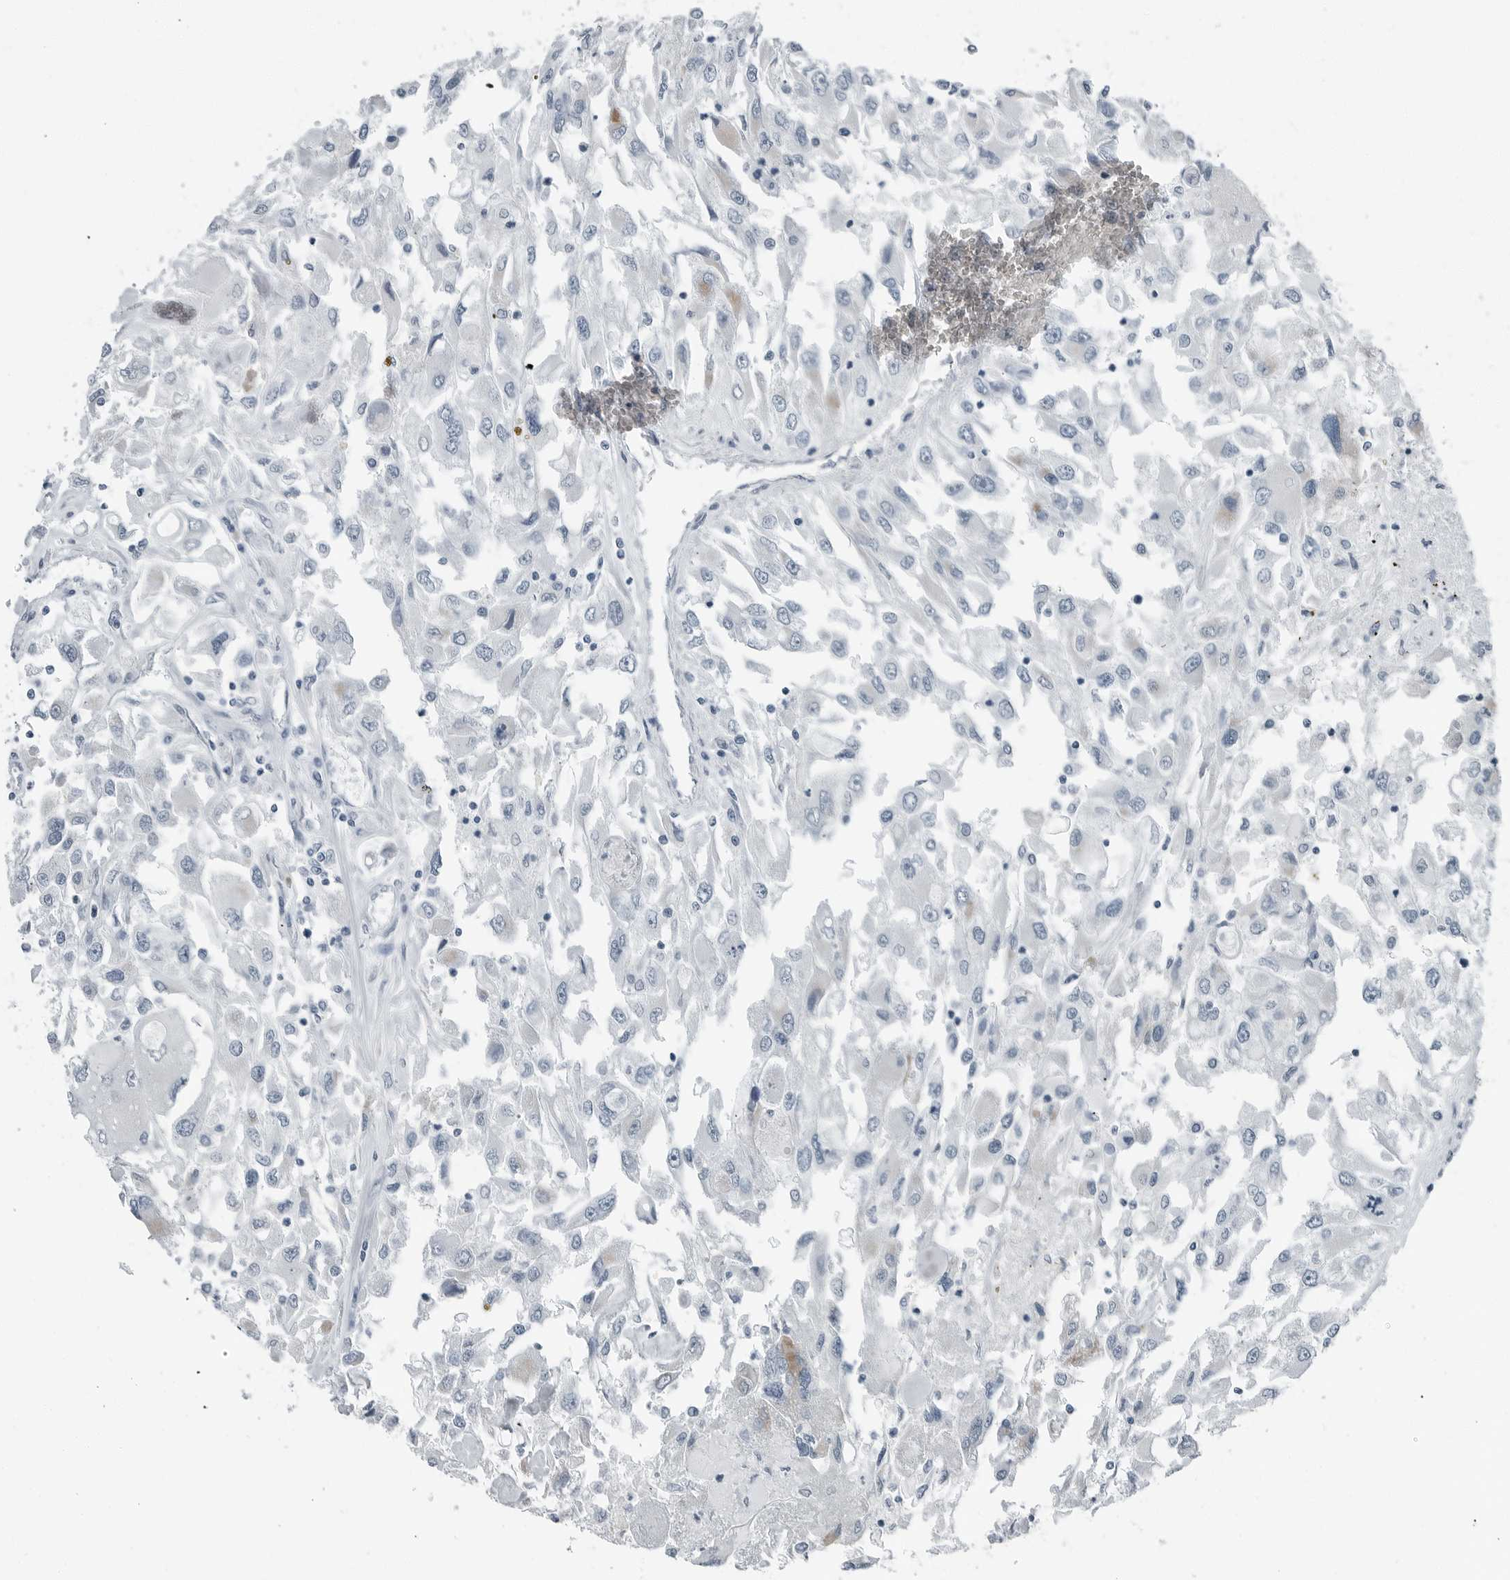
{"staining": {"intensity": "negative", "quantity": "none", "location": "none"}, "tissue": "renal cancer", "cell_type": "Tumor cells", "image_type": "cancer", "snomed": [{"axis": "morphology", "description": "Adenocarcinoma, NOS"}, {"axis": "topography", "description": "Kidney"}], "caption": "This is an immunohistochemistry histopathology image of renal cancer (adenocarcinoma). There is no expression in tumor cells.", "gene": "ZPBP2", "patient": {"sex": "female", "age": 52}}